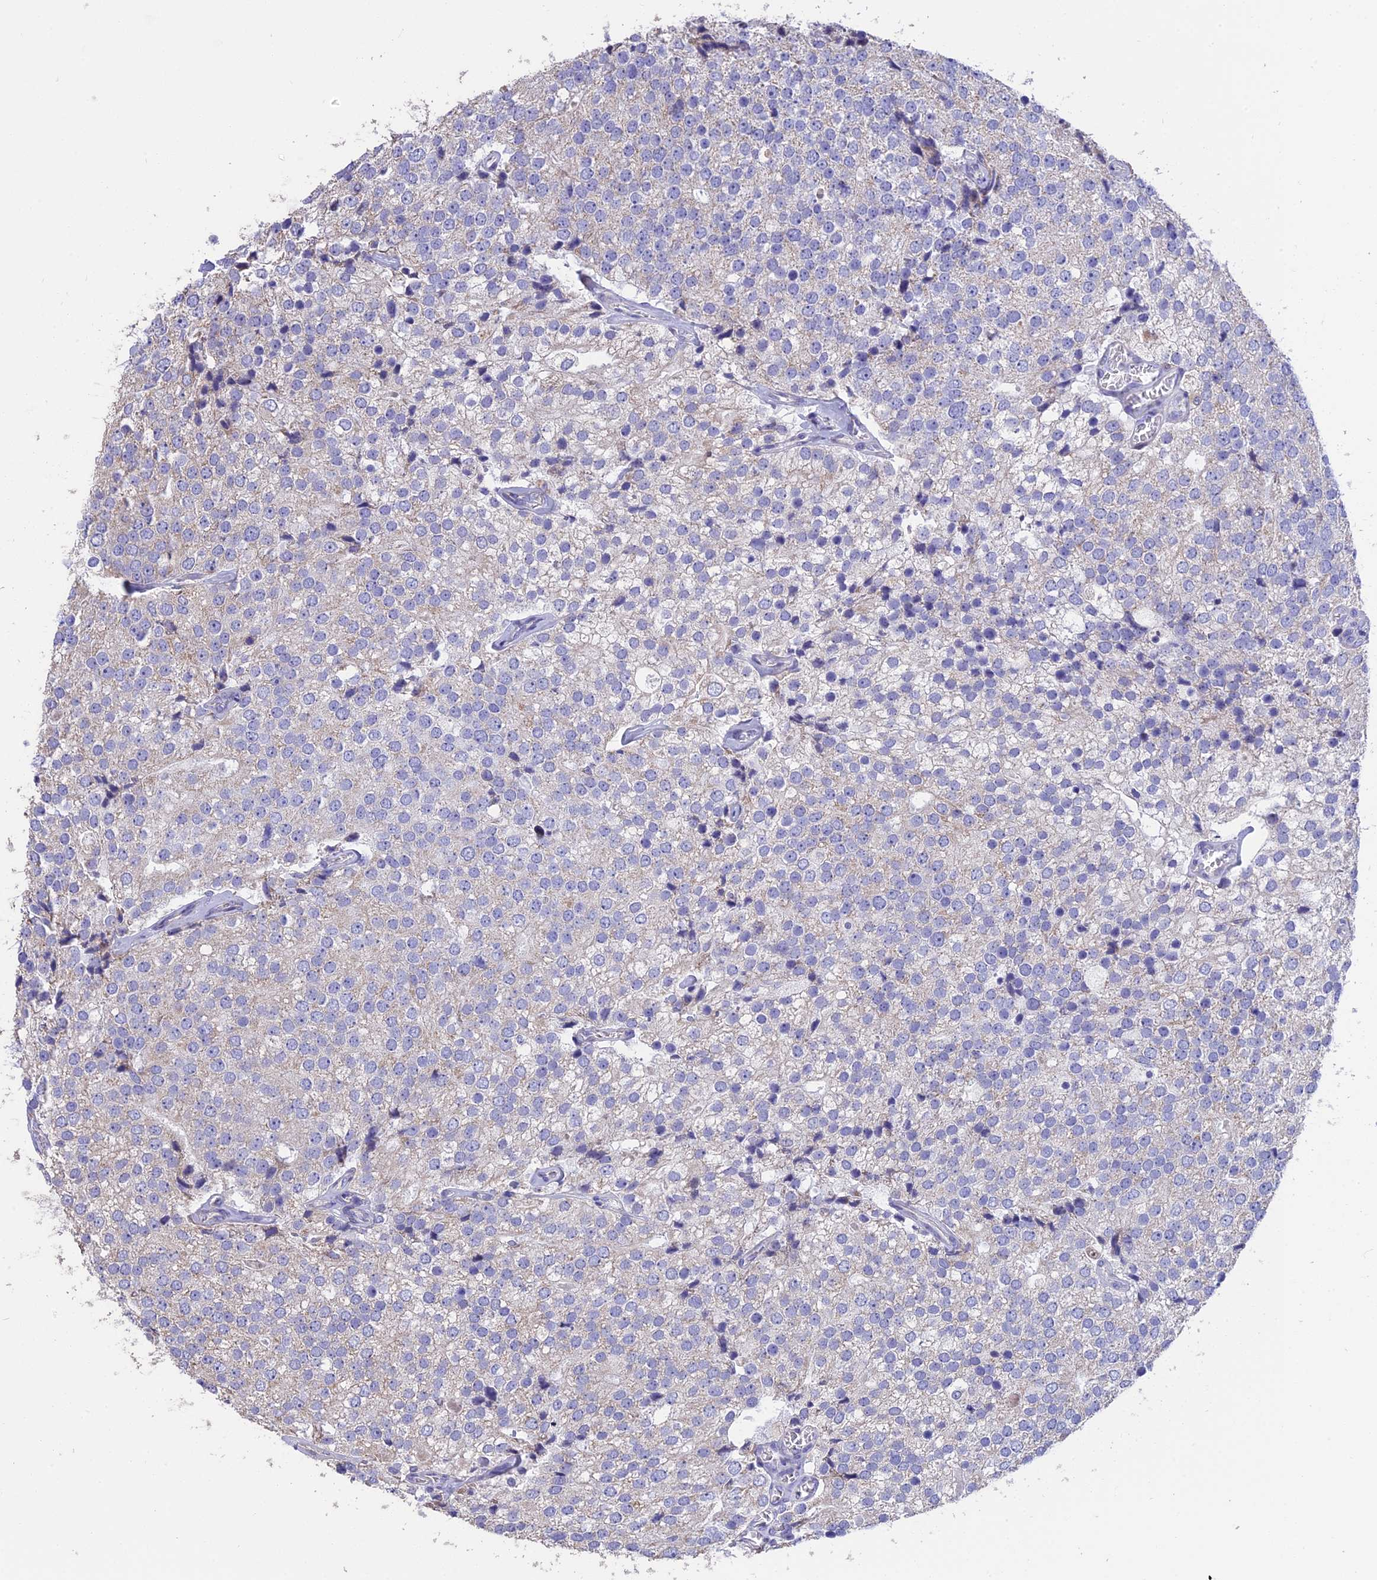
{"staining": {"intensity": "weak", "quantity": "<25%", "location": "cytoplasmic/membranous"}, "tissue": "prostate cancer", "cell_type": "Tumor cells", "image_type": "cancer", "snomed": [{"axis": "morphology", "description": "Adenocarcinoma, High grade"}, {"axis": "topography", "description": "Prostate"}], "caption": "Prostate cancer (adenocarcinoma (high-grade)) stained for a protein using immunohistochemistry reveals no staining tumor cells.", "gene": "CYP2U1", "patient": {"sex": "male", "age": 49}}